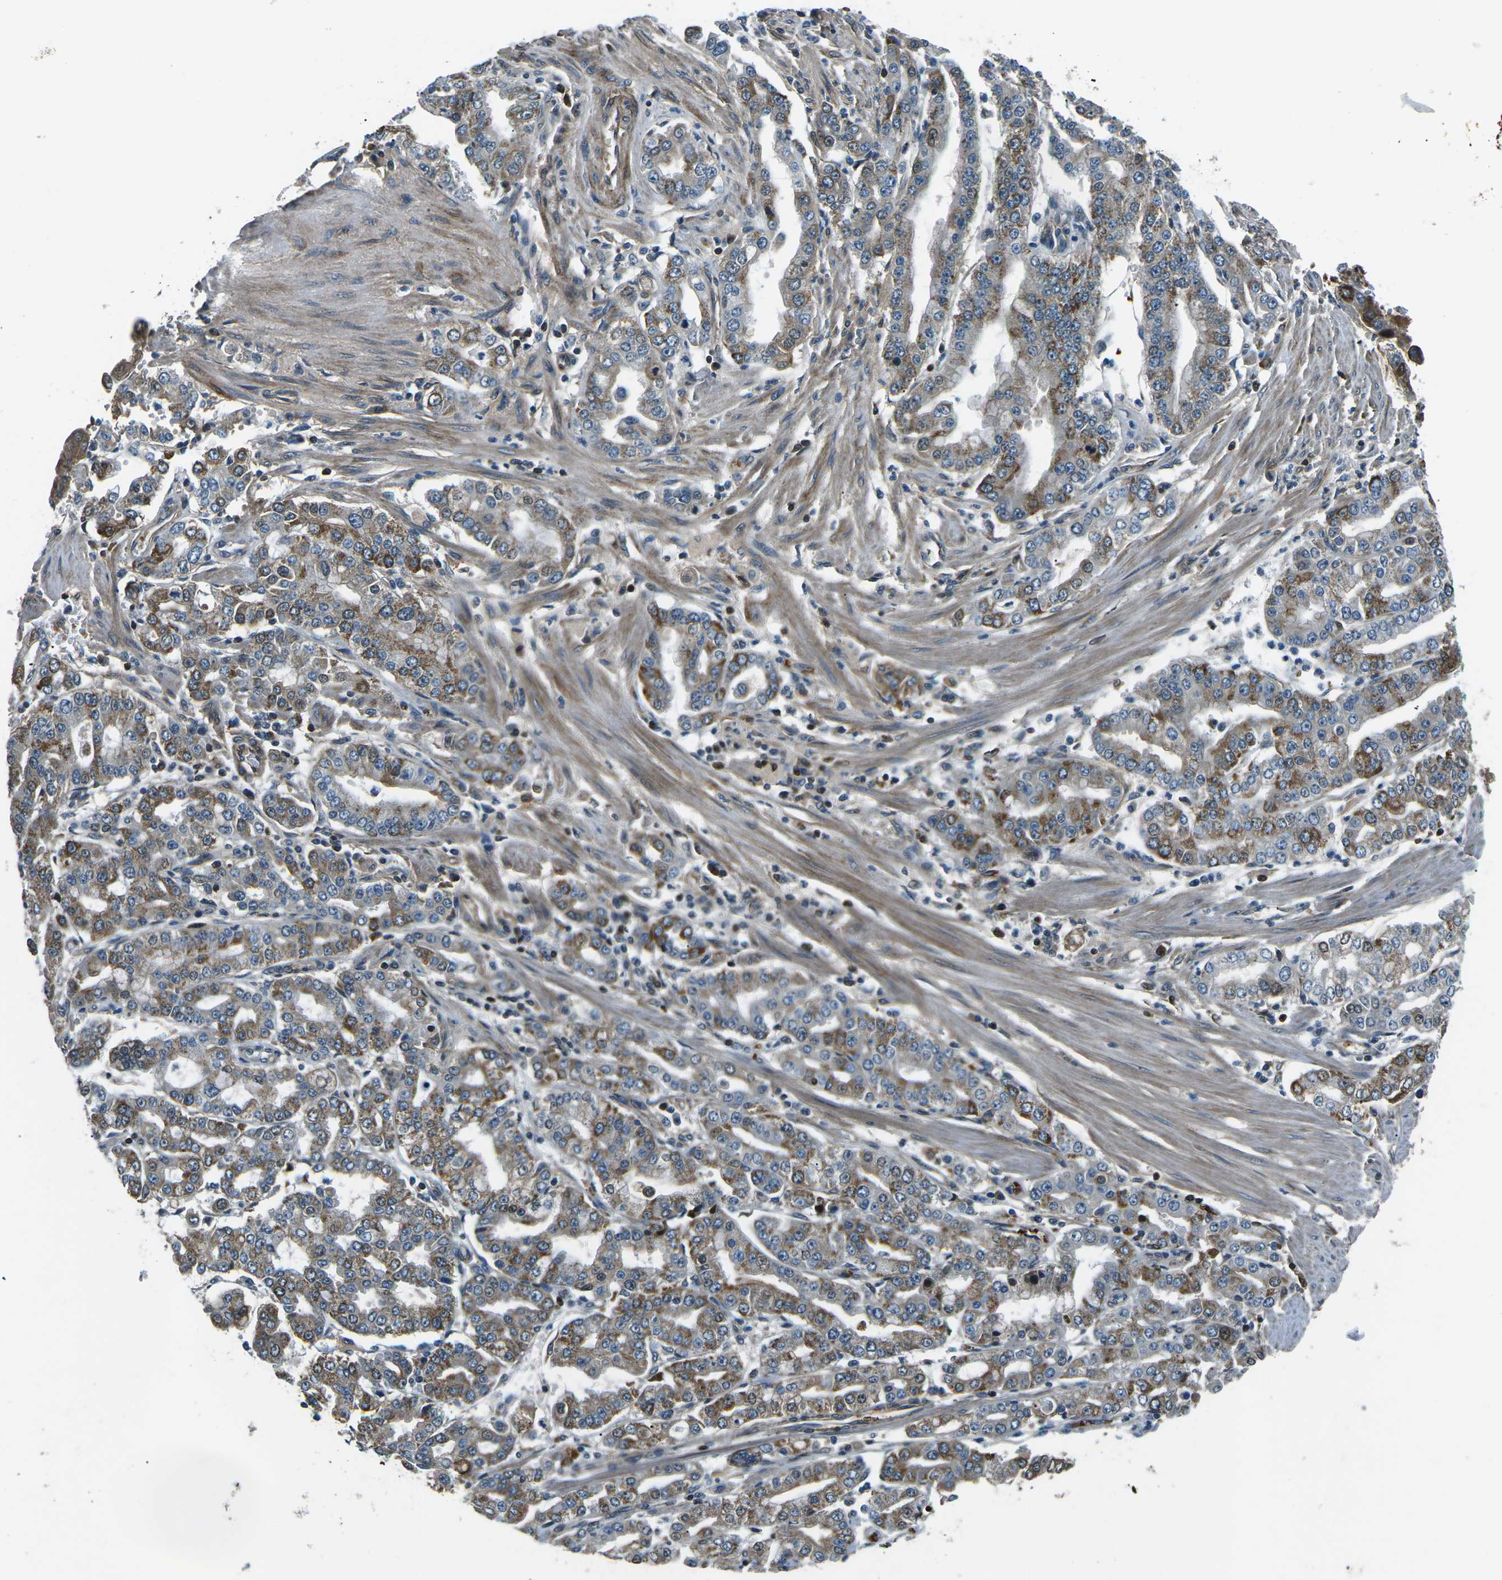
{"staining": {"intensity": "moderate", "quantity": "25%-75%", "location": "cytoplasmic/membranous"}, "tissue": "stomach cancer", "cell_type": "Tumor cells", "image_type": "cancer", "snomed": [{"axis": "morphology", "description": "Adenocarcinoma, NOS"}, {"axis": "topography", "description": "Stomach"}], "caption": "A histopathology image of human stomach adenocarcinoma stained for a protein demonstrates moderate cytoplasmic/membranous brown staining in tumor cells. The staining is performed using DAB brown chromogen to label protein expression. The nuclei are counter-stained blue using hematoxylin.", "gene": "AFAP1", "patient": {"sex": "male", "age": 76}}